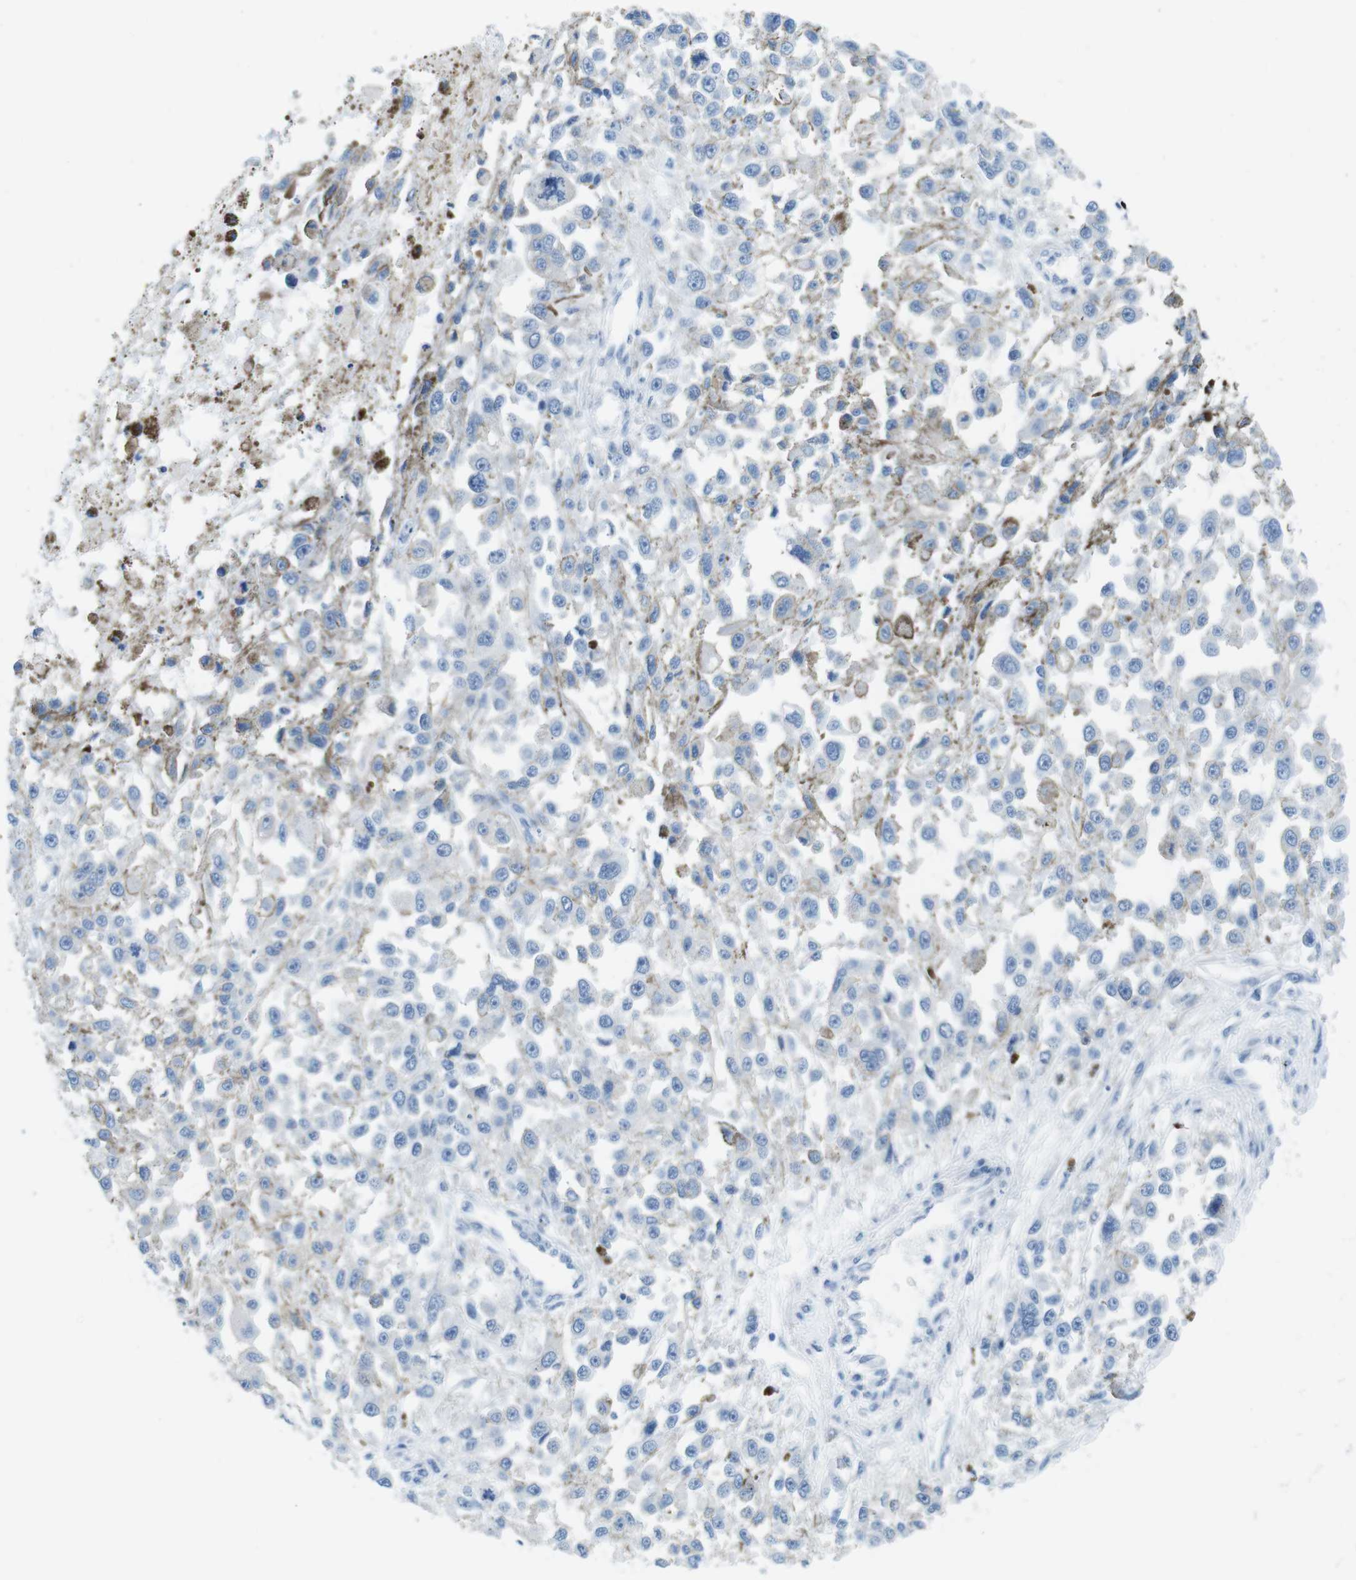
{"staining": {"intensity": "negative", "quantity": "none", "location": "none"}, "tissue": "melanoma", "cell_type": "Tumor cells", "image_type": "cancer", "snomed": [{"axis": "morphology", "description": "Malignant melanoma, Metastatic site"}, {"axis": "topography", "description": "Lymph node"}], "caption": "Immunohistochemistry of human malignant melanoma (metastatic site) shows no staining in tumor cells.", "gene": "GAP43", "patient": {"sex": "male", "age": 59}}